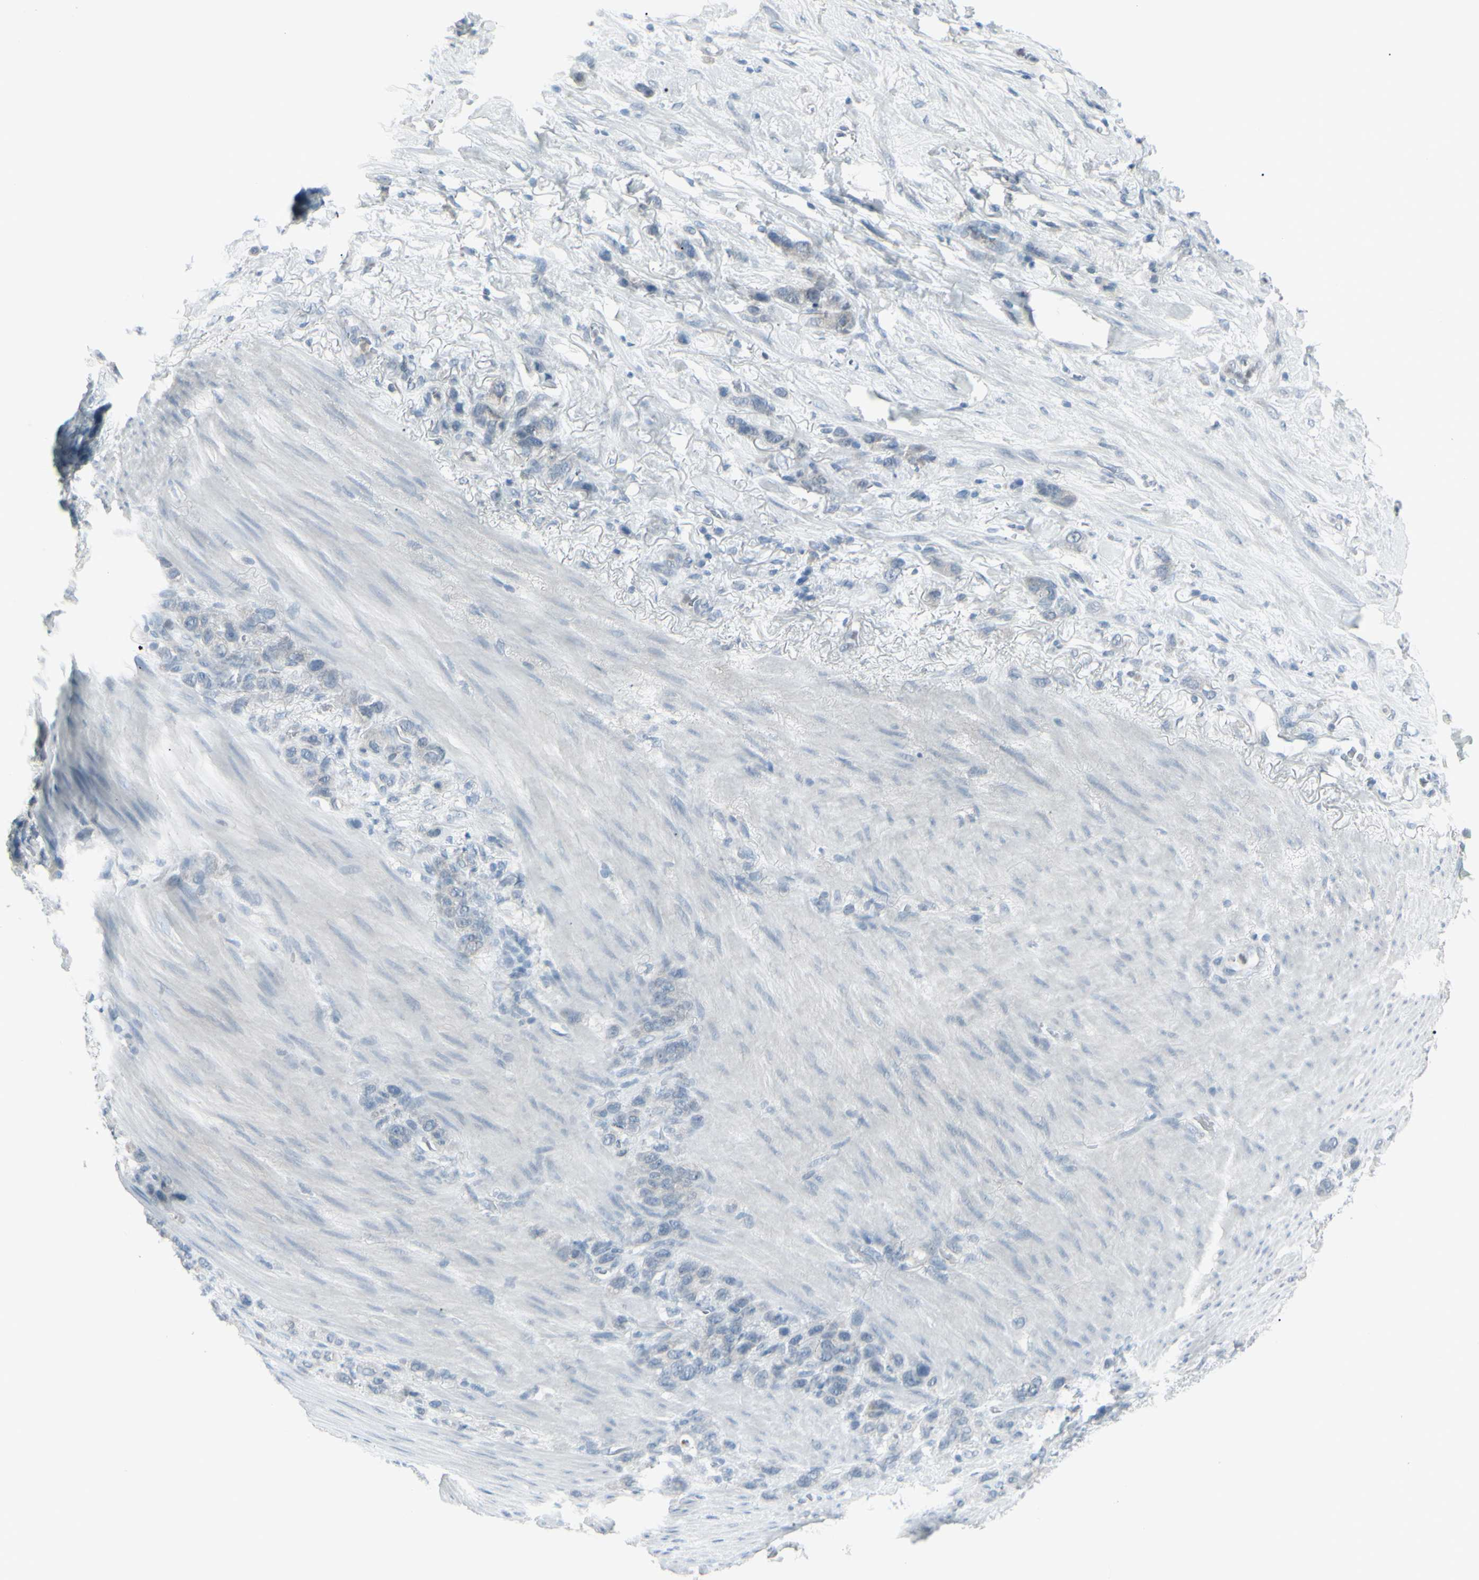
{"staining": {"intensity": "negative", "quantity": "none", "location": "none"}, "tissue": "stomach cancer", "cell_type": "Tumor cells", "image_type": "cancer", "snomed": [{"axis": "morphology", "description": "Adenocarcinoma, NOS"}, {"axis": "morphology", "description": "Adenocarcinoma, High grade"}, {"axis": "topography", "description": "Stomach, upper"}, {"axis": "topography", "description": "Stomach, lower"}], "caption": "This is an immunohistochemistry (IHC) histopathology image of adenocarcinoma (high-grade) (stomach). There is no staining in tumor cells.", "gene": "RAB3A", "patient": {"sex": "female", "age": 65}}